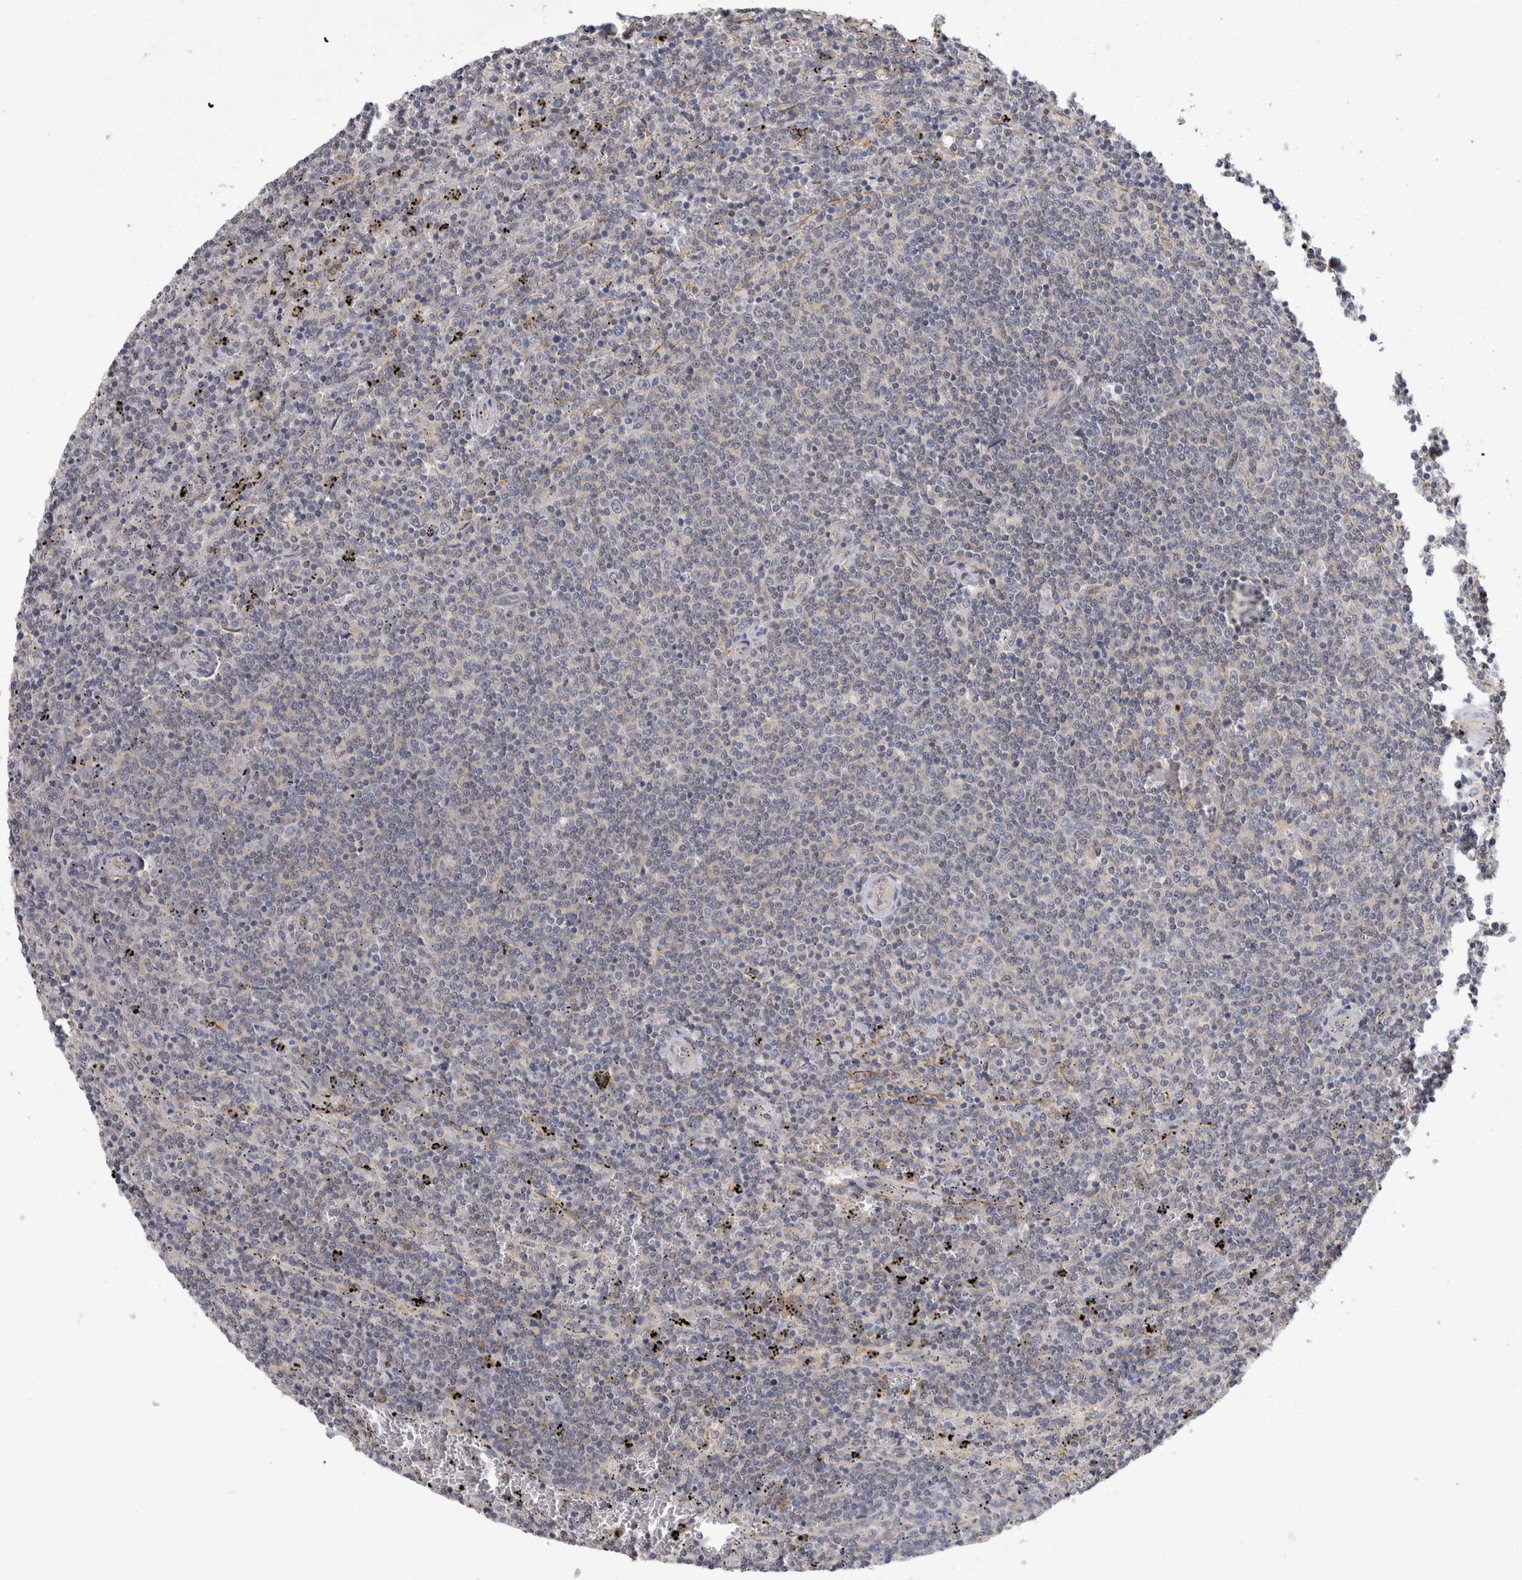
{"staining": {"intensity": "negative", "quantity": "none", "location": "none"}, "tissue": "lymphoma", "cell_type": "Tumor cells", "image_type": "cancer", "snomed": [{"axis": "morphology", "description": "Malignant lymphoma, non-Hodgkin's type, Low grade"}, {"axis": "topography", "description": "Spleen"}], "caption": "Histopathology image shows no significant protein expression in tumor cells of lymphoma.", "gene": "PGM1", "patient": {"sex": "female", "age": 50}}